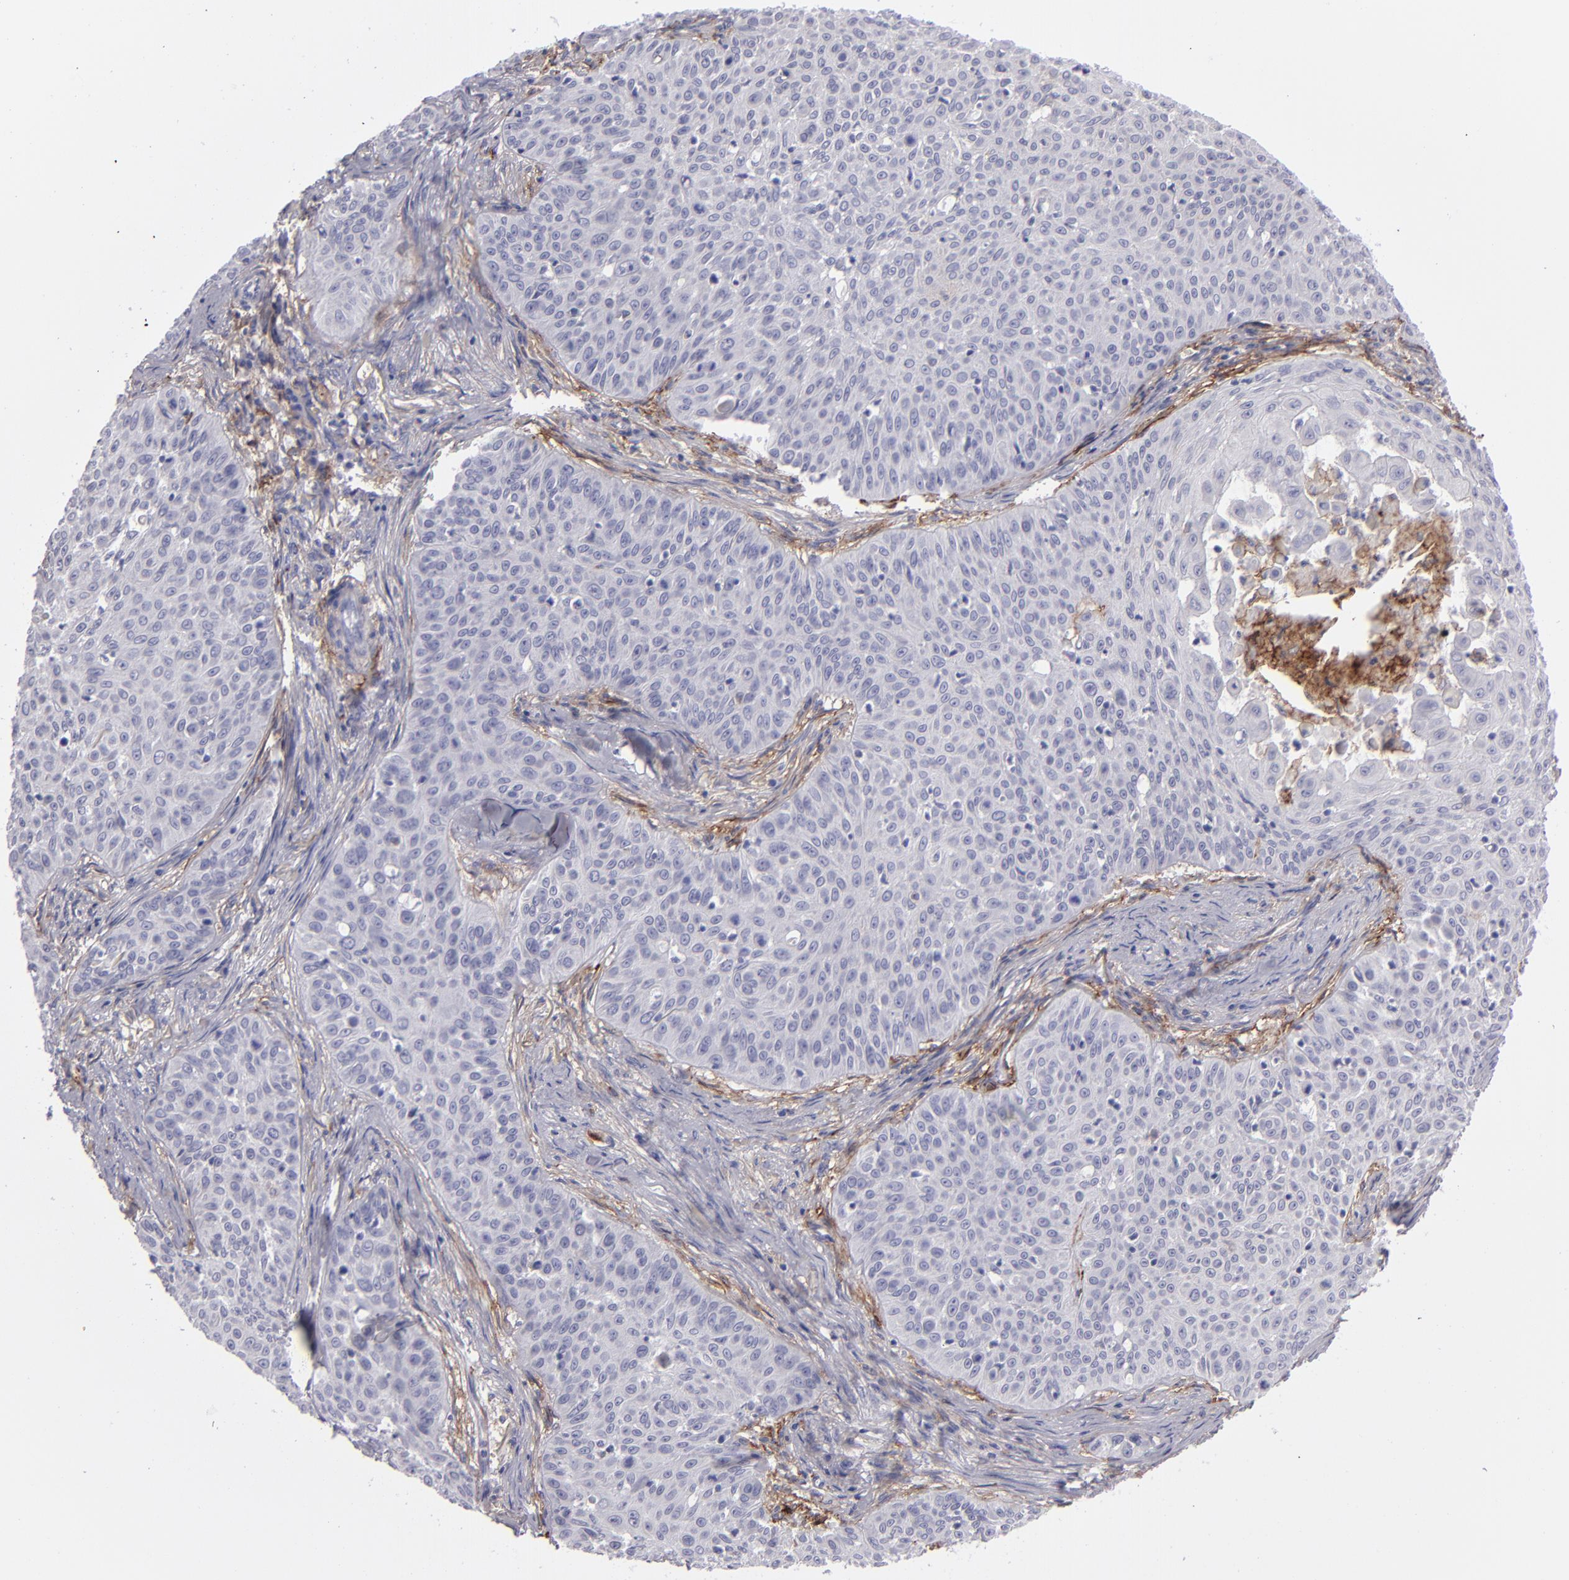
{"staining": {"intensity": "negative", "quantity": "none", "location": "none"}, "tissue": "skin cancer", "cell_type": "Tumor cells", "image_type": "cancer", "snomed": [{"axis": "morphology", "description": "Squamous cell carcinoma, NOS"}, {"axis": "topography", "description": "Skin"}], "caption": "Skin squamous cell carcinoma was stained to show a protein in brown. There is no significant expression in tumor cells.", "gene": "ANPEP", "patient": {"sex": "male", "age": 82}}